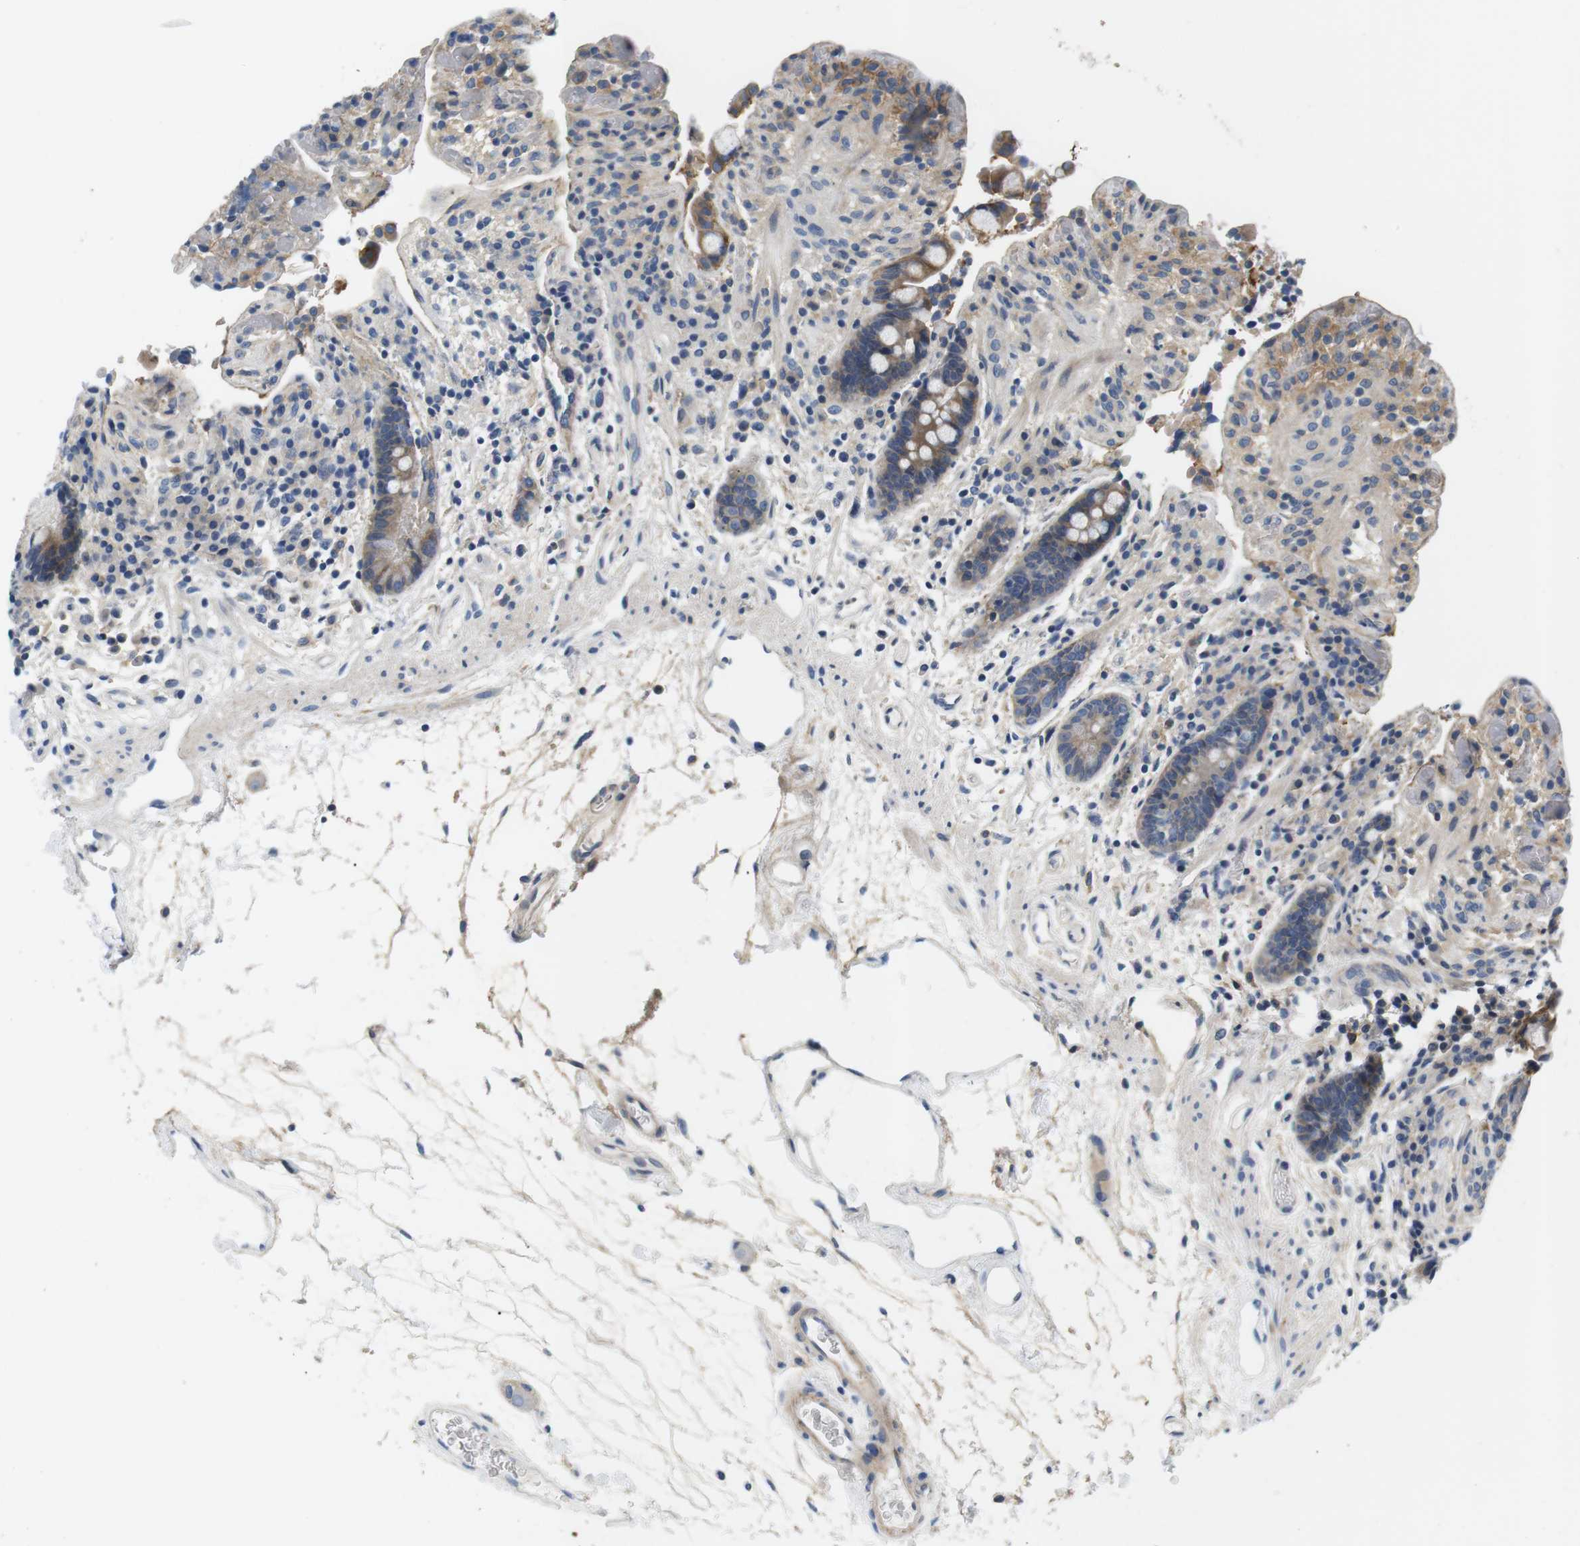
{"staining": {"intensity": "weak", "quantity": "25%-75%", "location": "cytoplasmic/membranous"}, "tissue": "colon", "cell_type": "Endothelial cells", "image_type": "normal", "snomed": [{"axis": "morphology", "description": "Normal tissue, NOS"}, {"axis": "topography", "description": "Colon"}], "caption": "A brown stain highlights weak cytoplasmic/membranous staining of a protein in endothelial cells of benign human colon. (IHC, brightfield microscopy, high magnification).", "gene": "SLC30A1", "patient": {"sex": "male", "age": 73}}